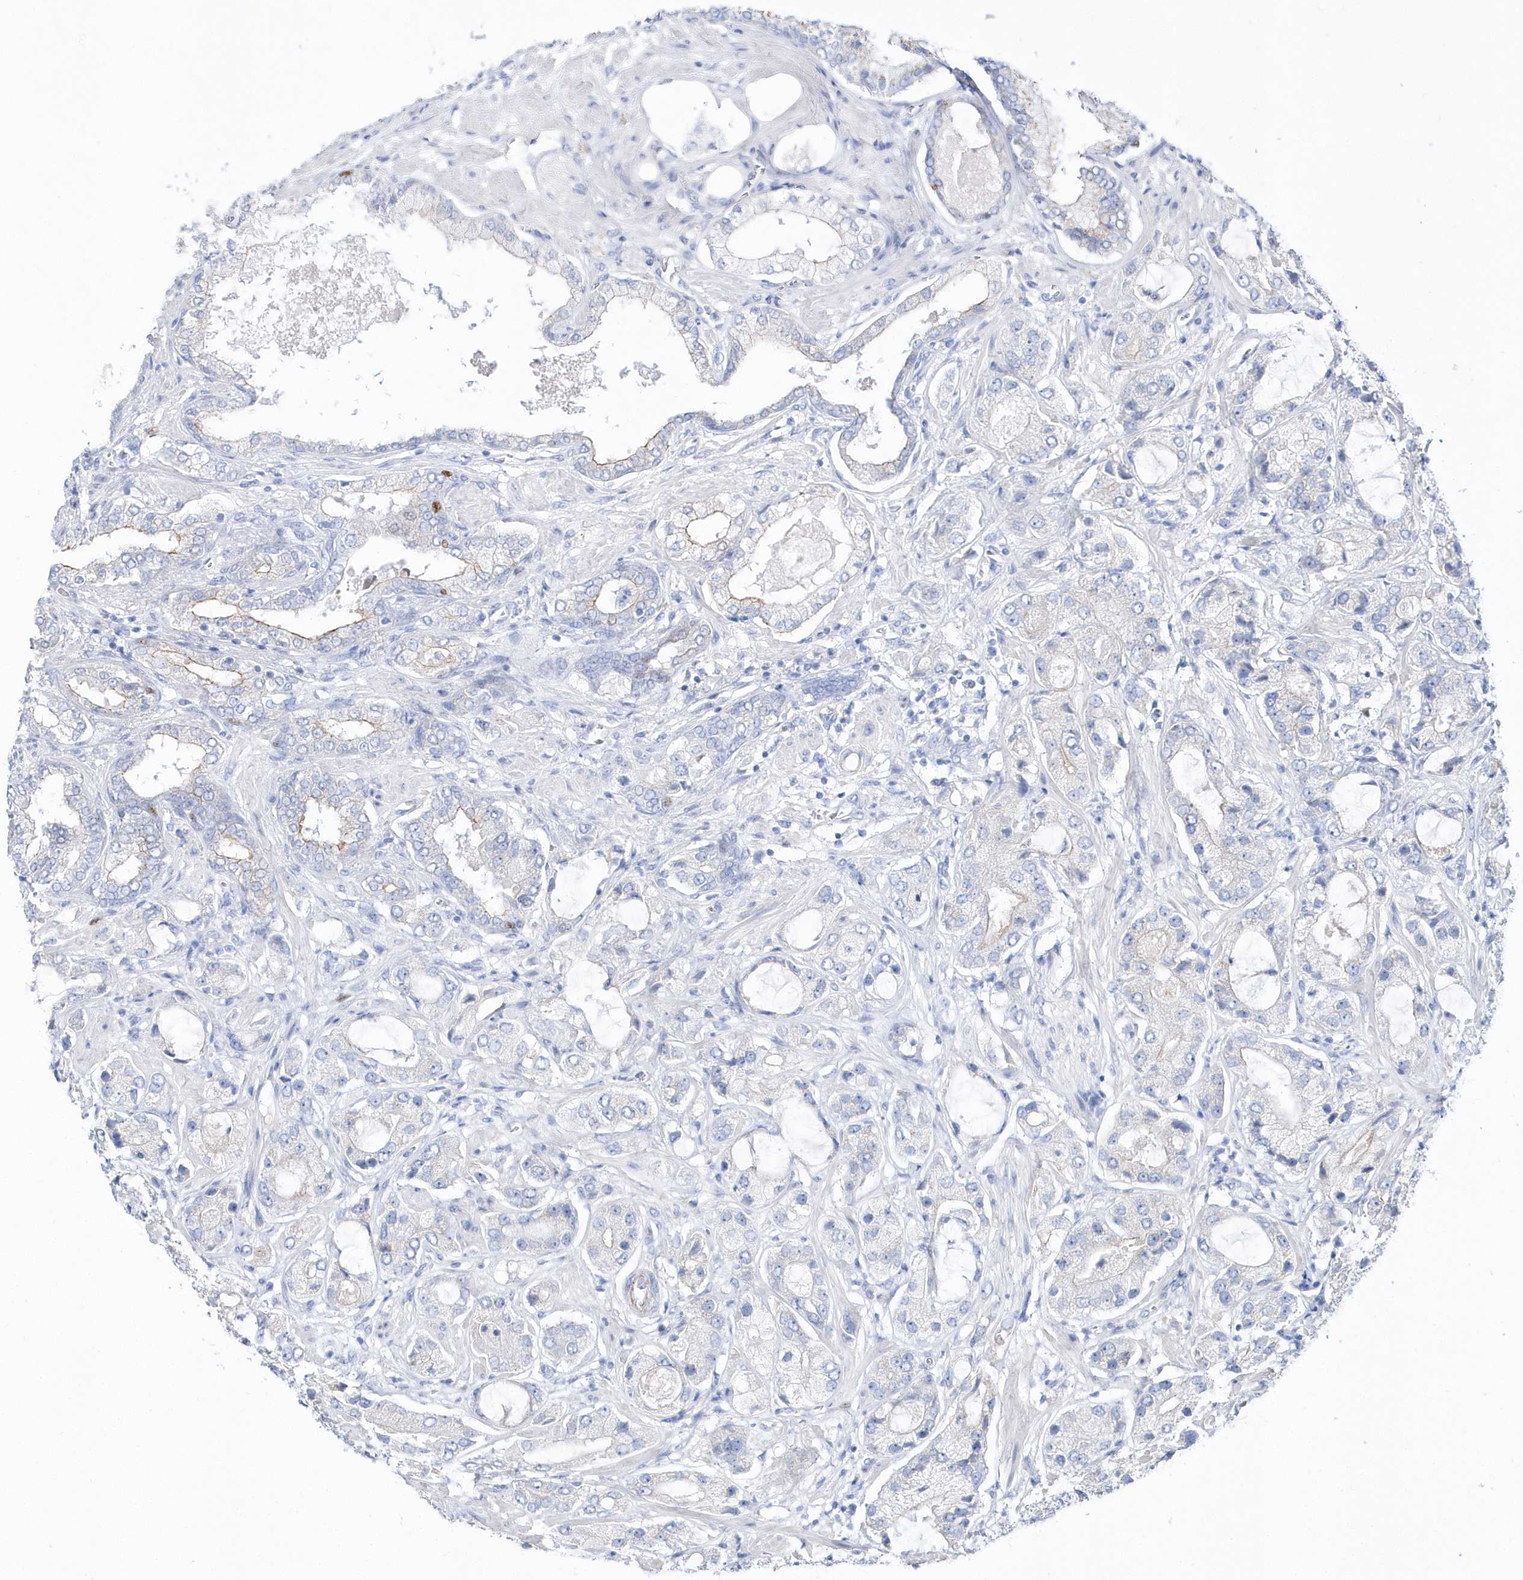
{"staining": {"intensity": "negative", "quantity": "none", "location": "none"}, "tissue": "prostate cancer", "cell_type": "Tumor cells", "image_type": "cancer", "snomed": [{"axis": "morphology", "description": "Adenocarcinoma, High grade"}, {"axis": "topography", "description": "Prostate"}], "caption": "A high-resolution histopathology image shows IHC staining of prostate high-grade adenocarcinoma, which shows no significant expression in tumor cells.", "gene": "TMCO6", "patient": {"sex": "male", "age": 59}}